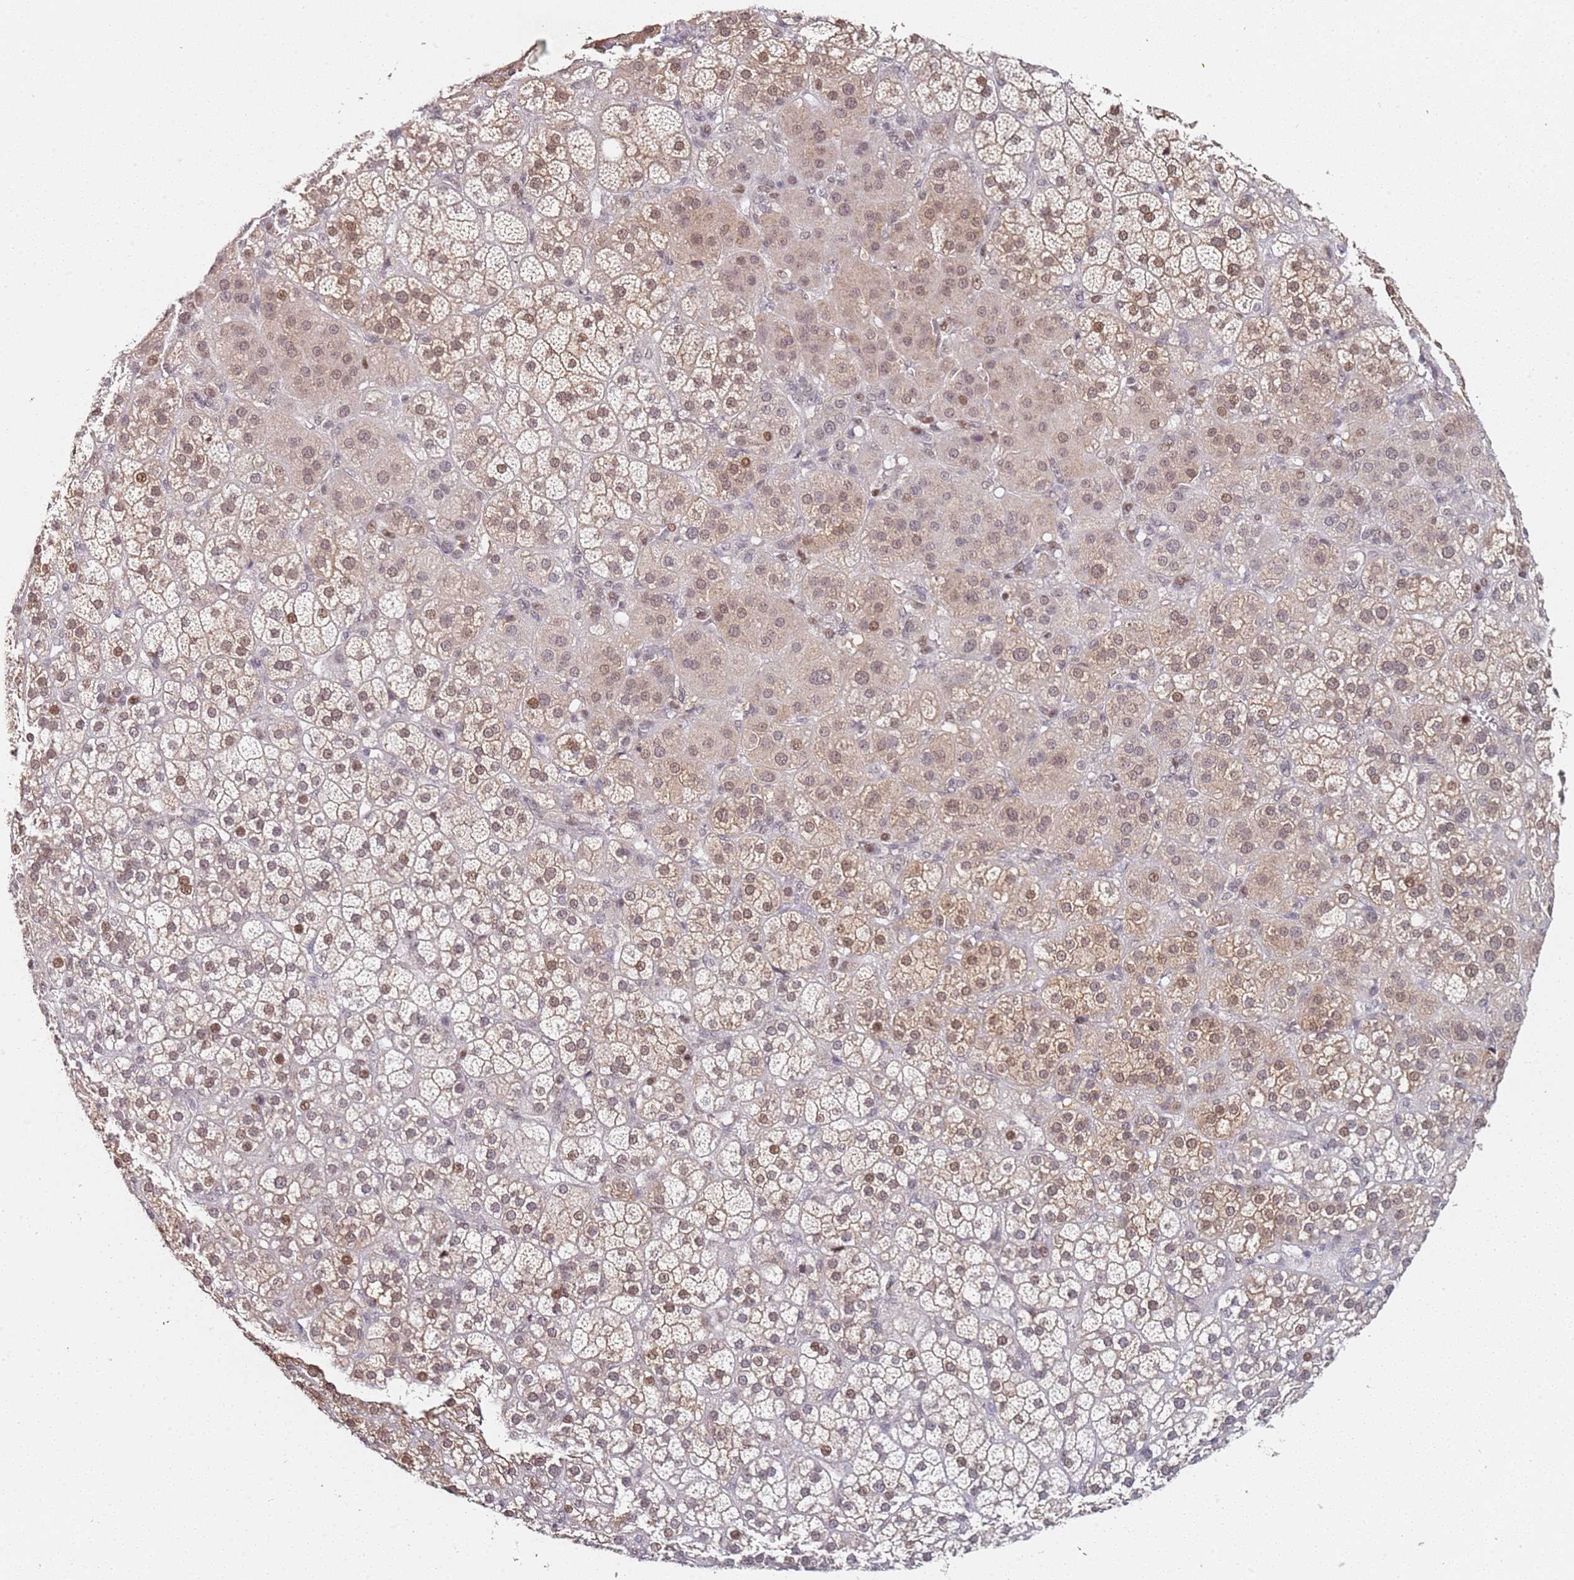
{"staining": {"intensity": "moderate", "quantity": "25%-75%", "location": "cytoplasmic/membranous,nuclear"}, "tissue": "adrenal gland", "cell_type": "Glandular cells", "image_type": "normal", "snomed": [{"axis": "morphology", "description": "Normal tissue, NOS"}, {"axis": "topography", "description": "Adrenal gland"}], "caption": "IHC image of normal adrenal gland: human adrenal gland stained using IHC exhibits medium levels of moderate protein expression localized specifically in the cytoplasmic/membranous,nuclear of glandular cells, appearing as a cytoplasmic/membranous,nuclear brown color.", "gene": "ATF6B", "patient": {"sex": "female", "age": 70}}